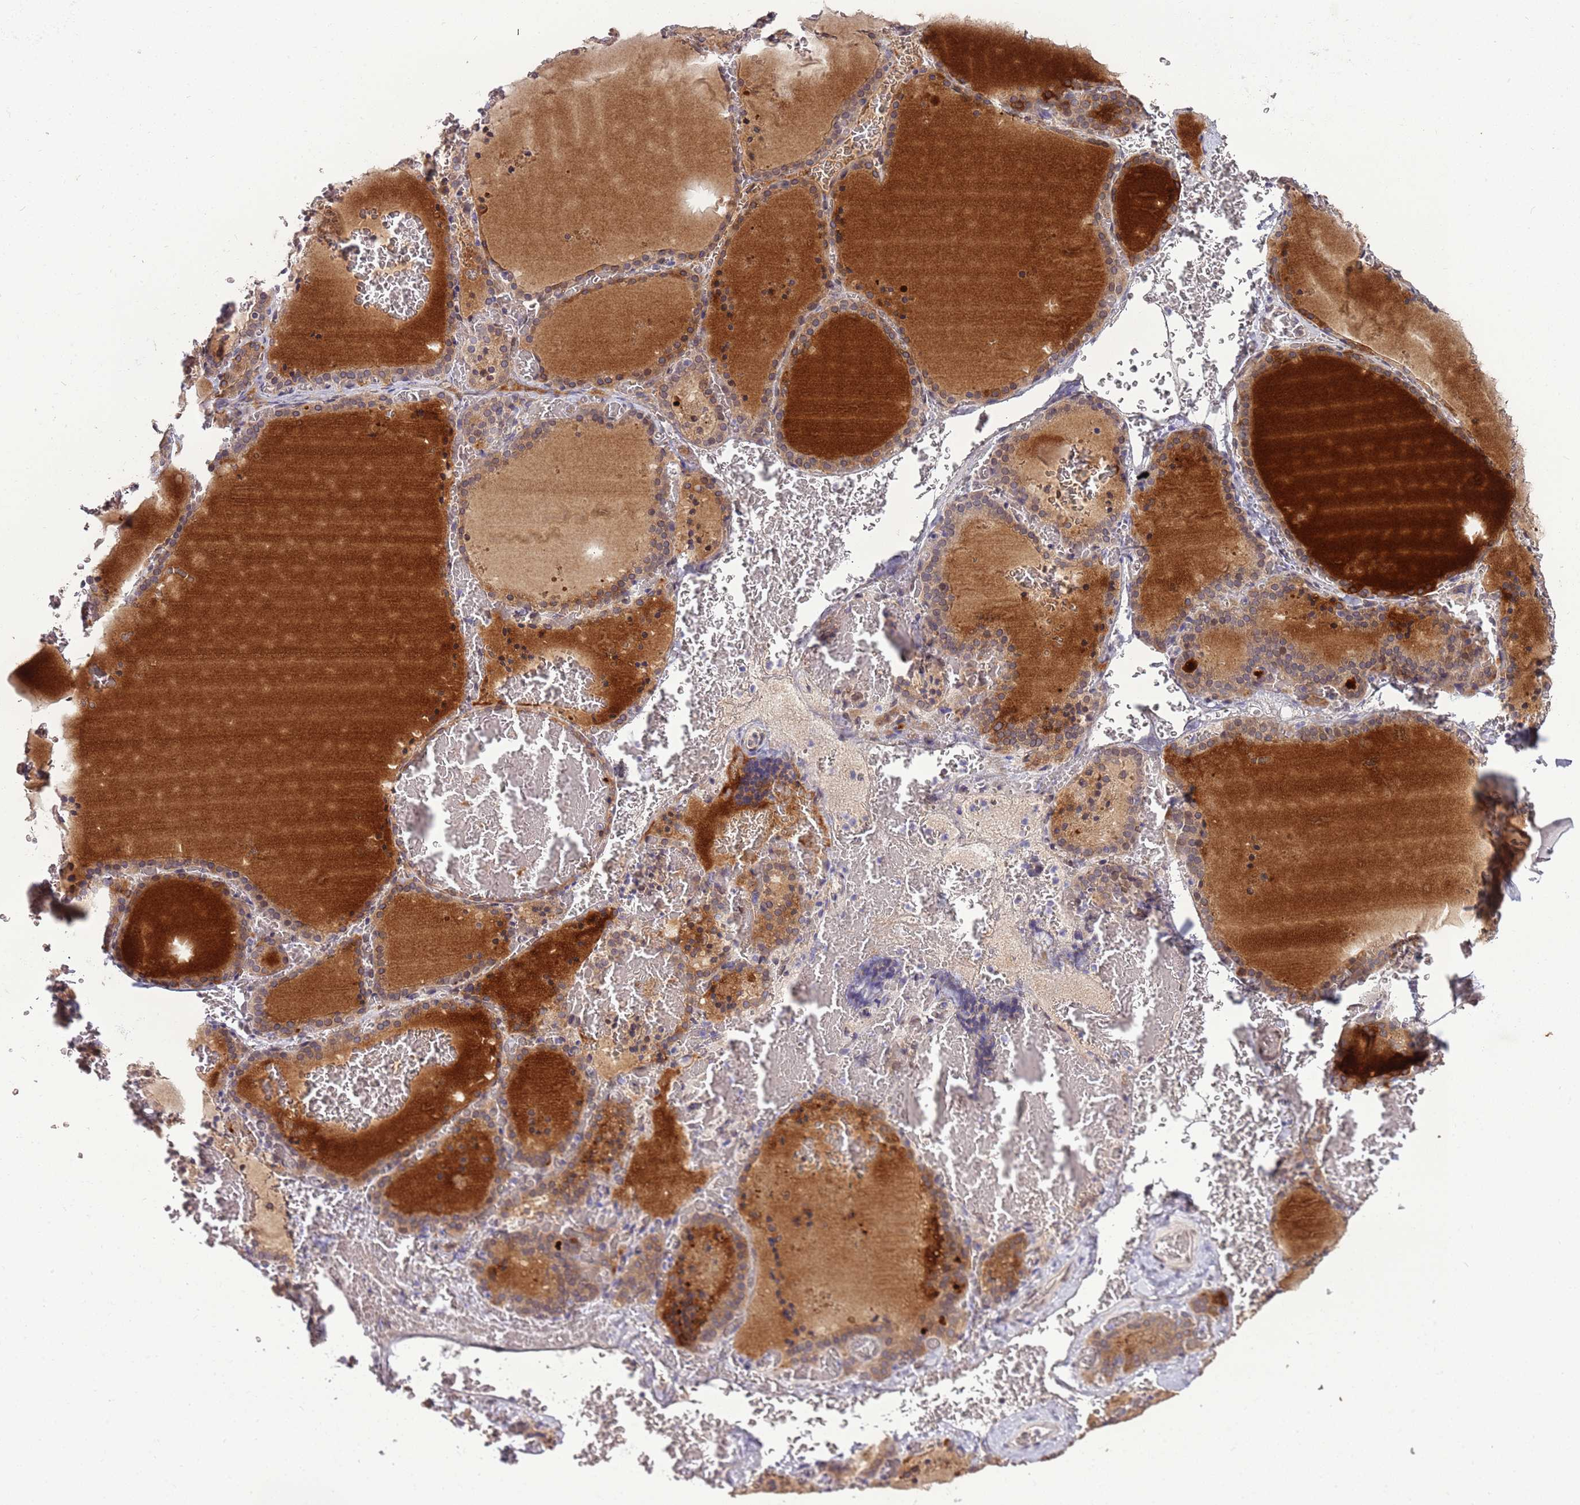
{"staining": {"intensity": "moderate", "quantity": "25%-75%", "location": "cytoplasmic/membranous"}, "tissue": "thyroid gland", "cell_type": "Glandular cells", "image_type": "normal", "snomed": [{"axis": "morphology", "description": "Normal tissue, NOS"}, {"axis": "topography", "description": "Thyroid gland"}], "caption": "This is a micrograph of IHC staining of normal thyroid gland, which shows moderate staining in the cytoplasmic/membranous of glandular cells.", "gene": "ZNF665", "patient": {"sex": "female", "age": 39}}